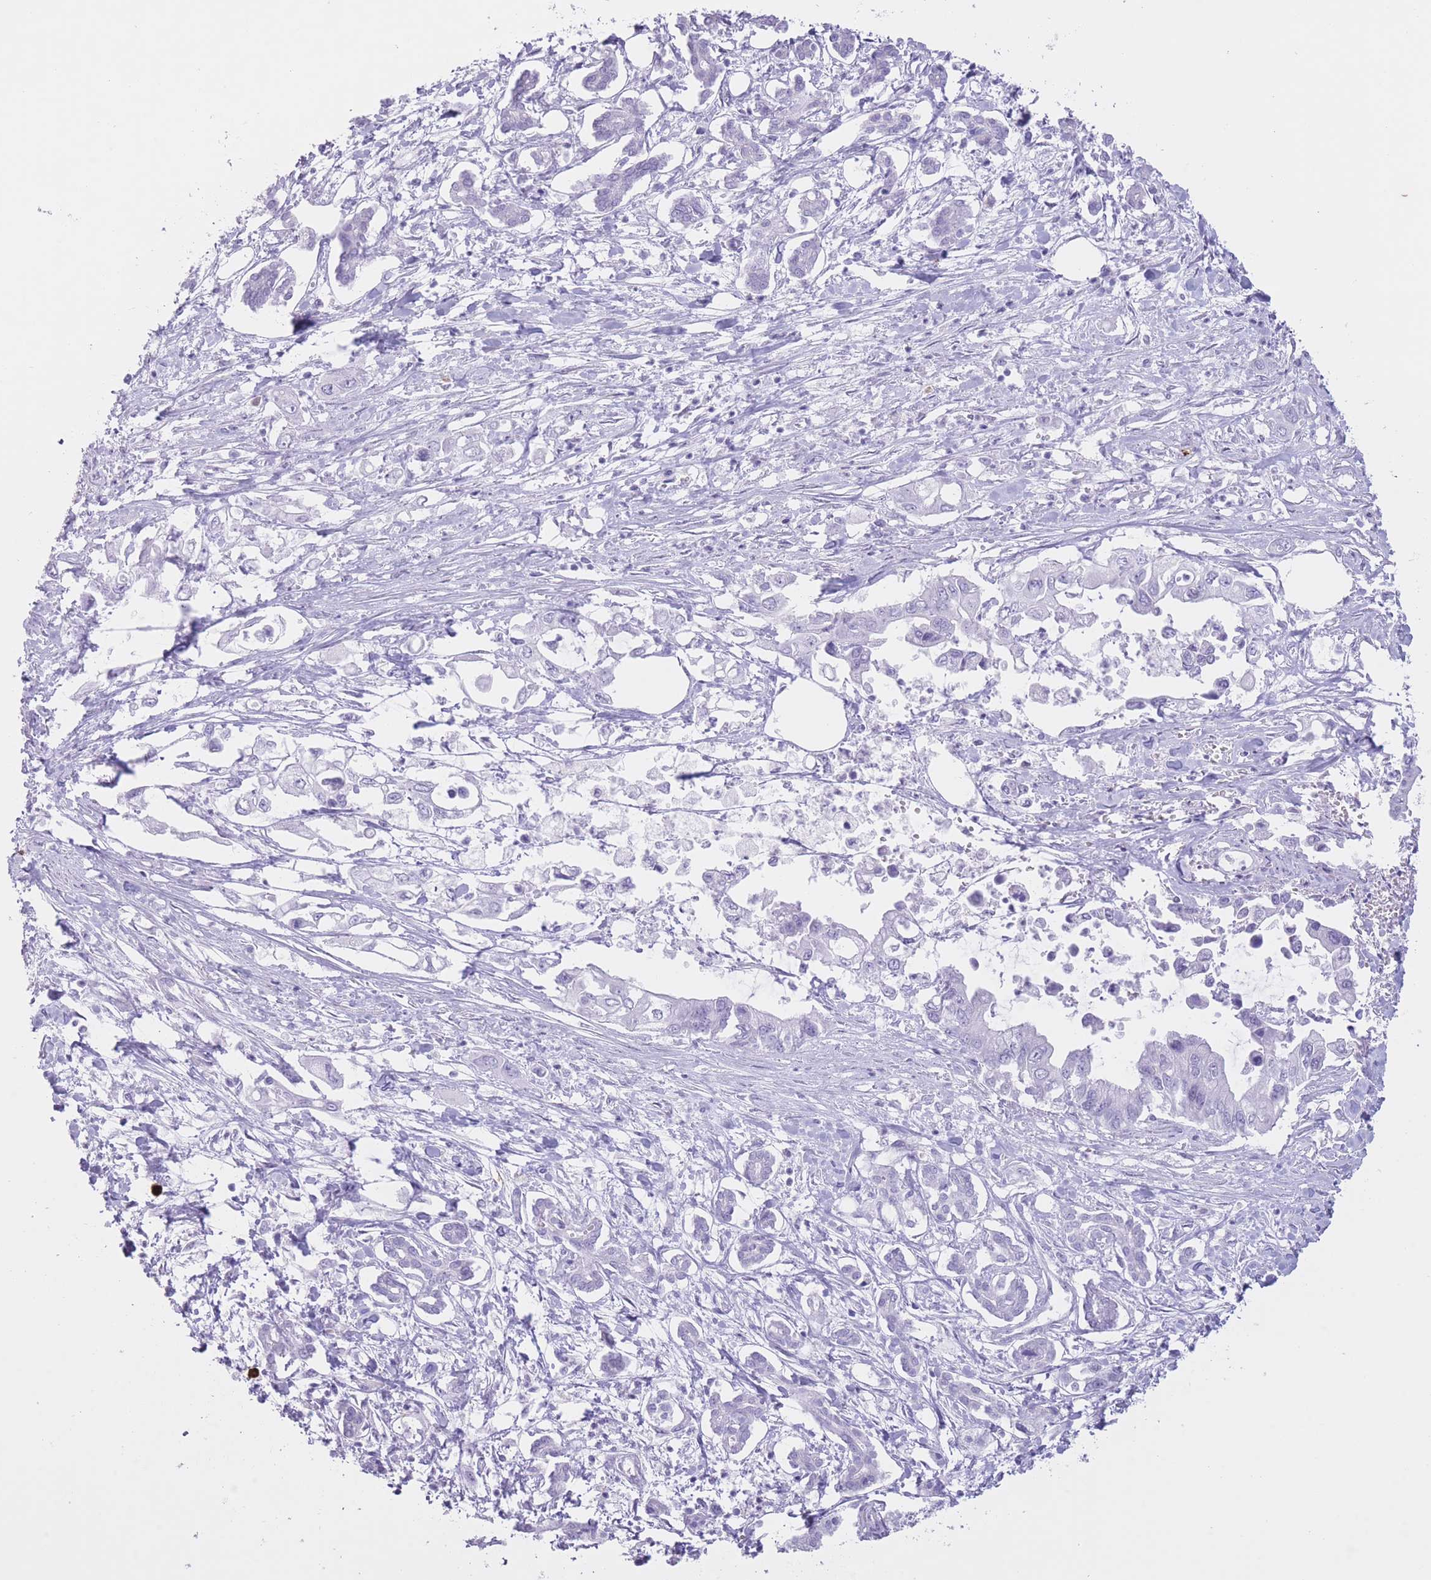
{"staining": {"intensity": "negative", "quantity": "none", "location": "none"}, "tissue": "pancreatic cancer", "cell_type": "Tumor cells", "image_type": "cancer", "snomed": [{"axis": "morphology", "description": "Adenocarcinoma, NOS"}, {"axis": "topography", "description": "Pancreas"}], "caption": "Tumor cells are negative for brown protein staining in pancreatic cancer.", "gene": "OR4F21", "patient": {"sex": "male", "age": 61}}